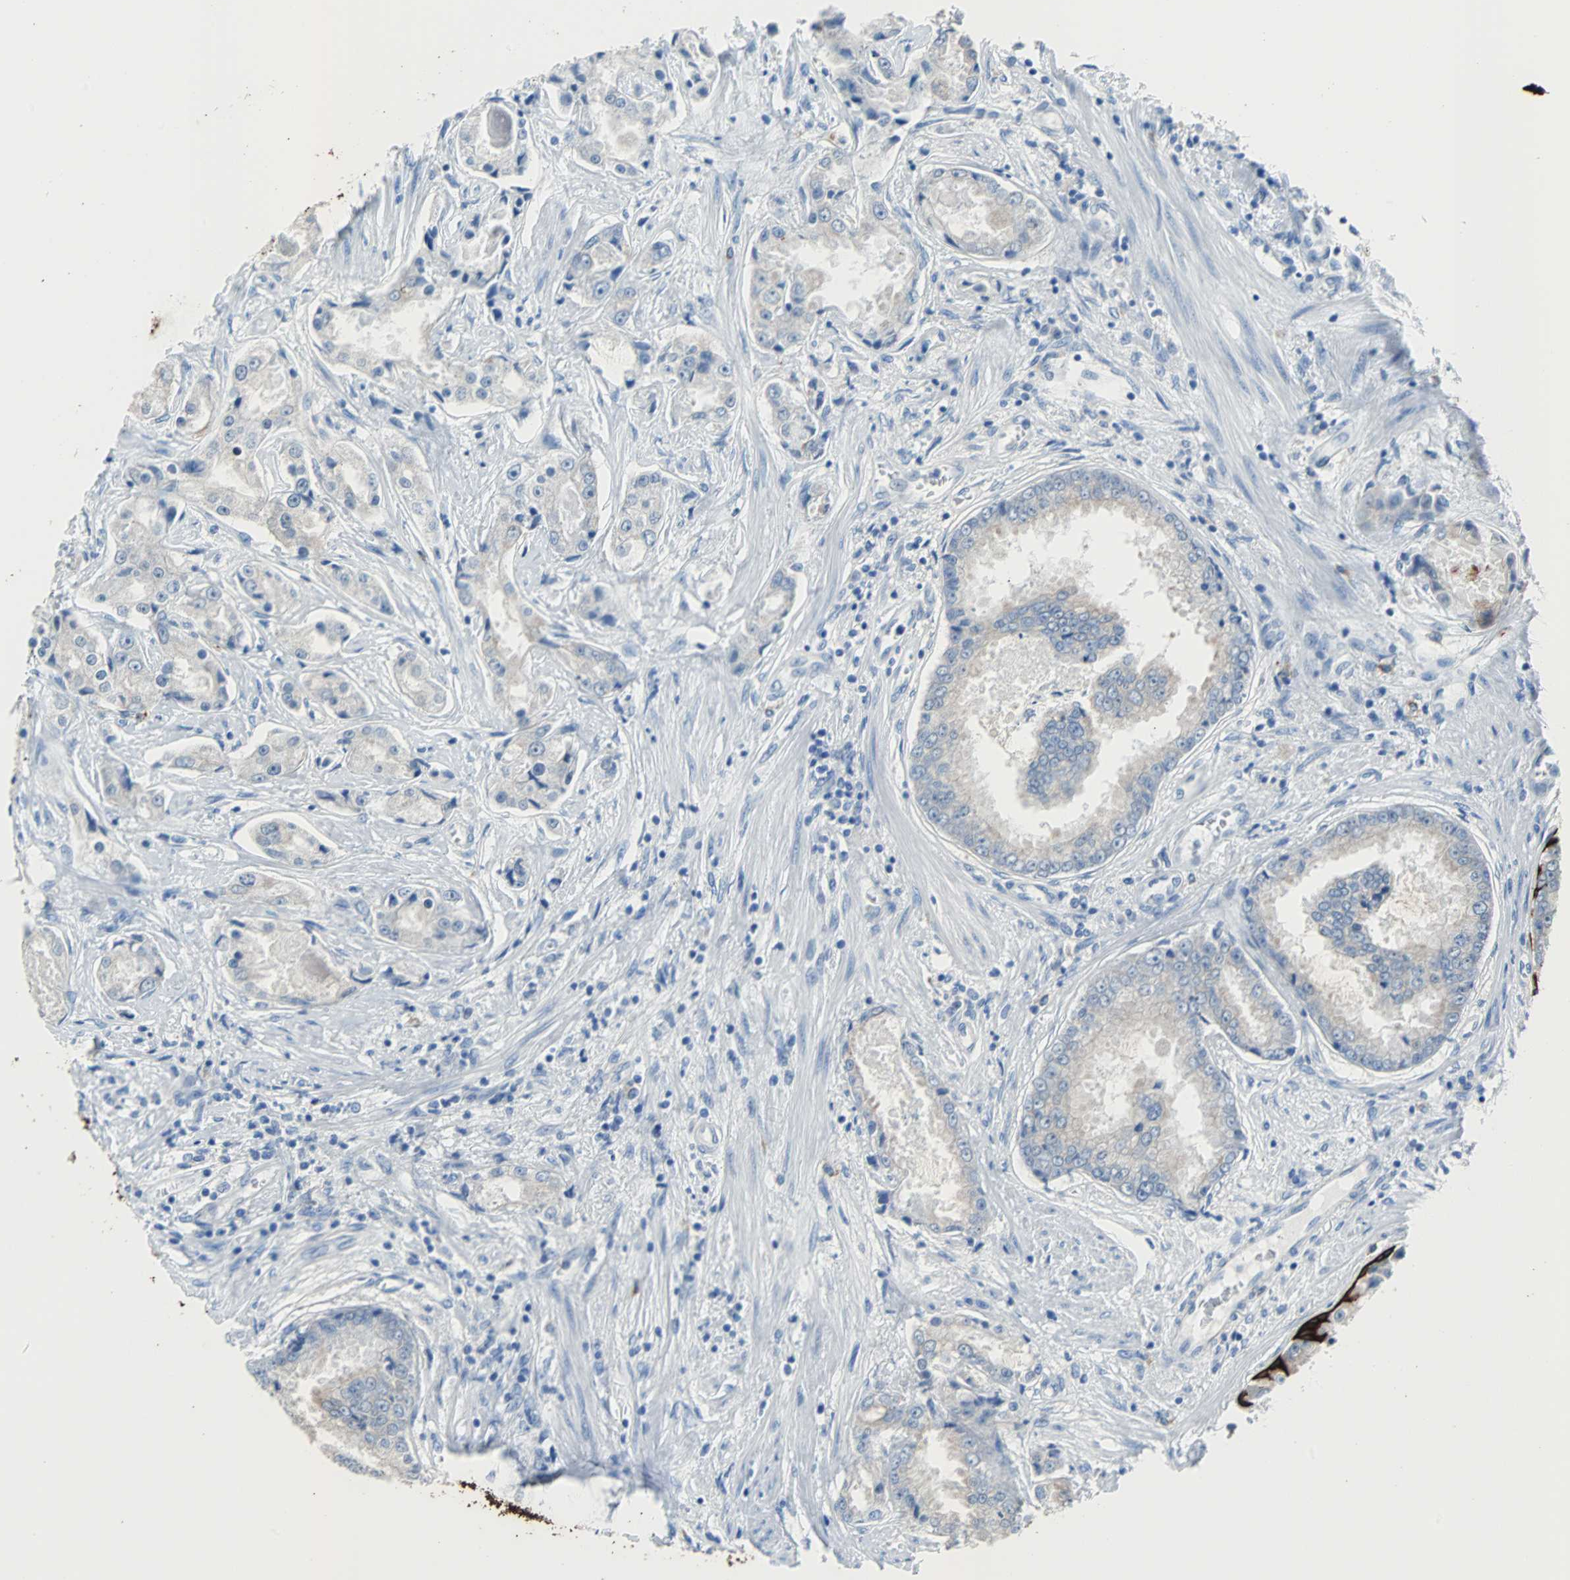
{"staining": {"intensity": "weak", "quantity": ">75%", "location": "cytoplasmic/membranous"}, "tissue": "prostate cancer", "cell_type": "Tumor cells", "image_type": "cancer", "snomed": [{"axis": "morphology", "description": "Adenocarcinoma, High grade"}, {"axis": "topography", "description": "Prostate"}], "caption": "This micrograph exhibits IHC staining of prostate cancer, with low weak cytoplasmic/membranous expression in approximately >75% of tumor cells.", "gene": "KRT7", "patient": {"sex": "male", "age": 73}}